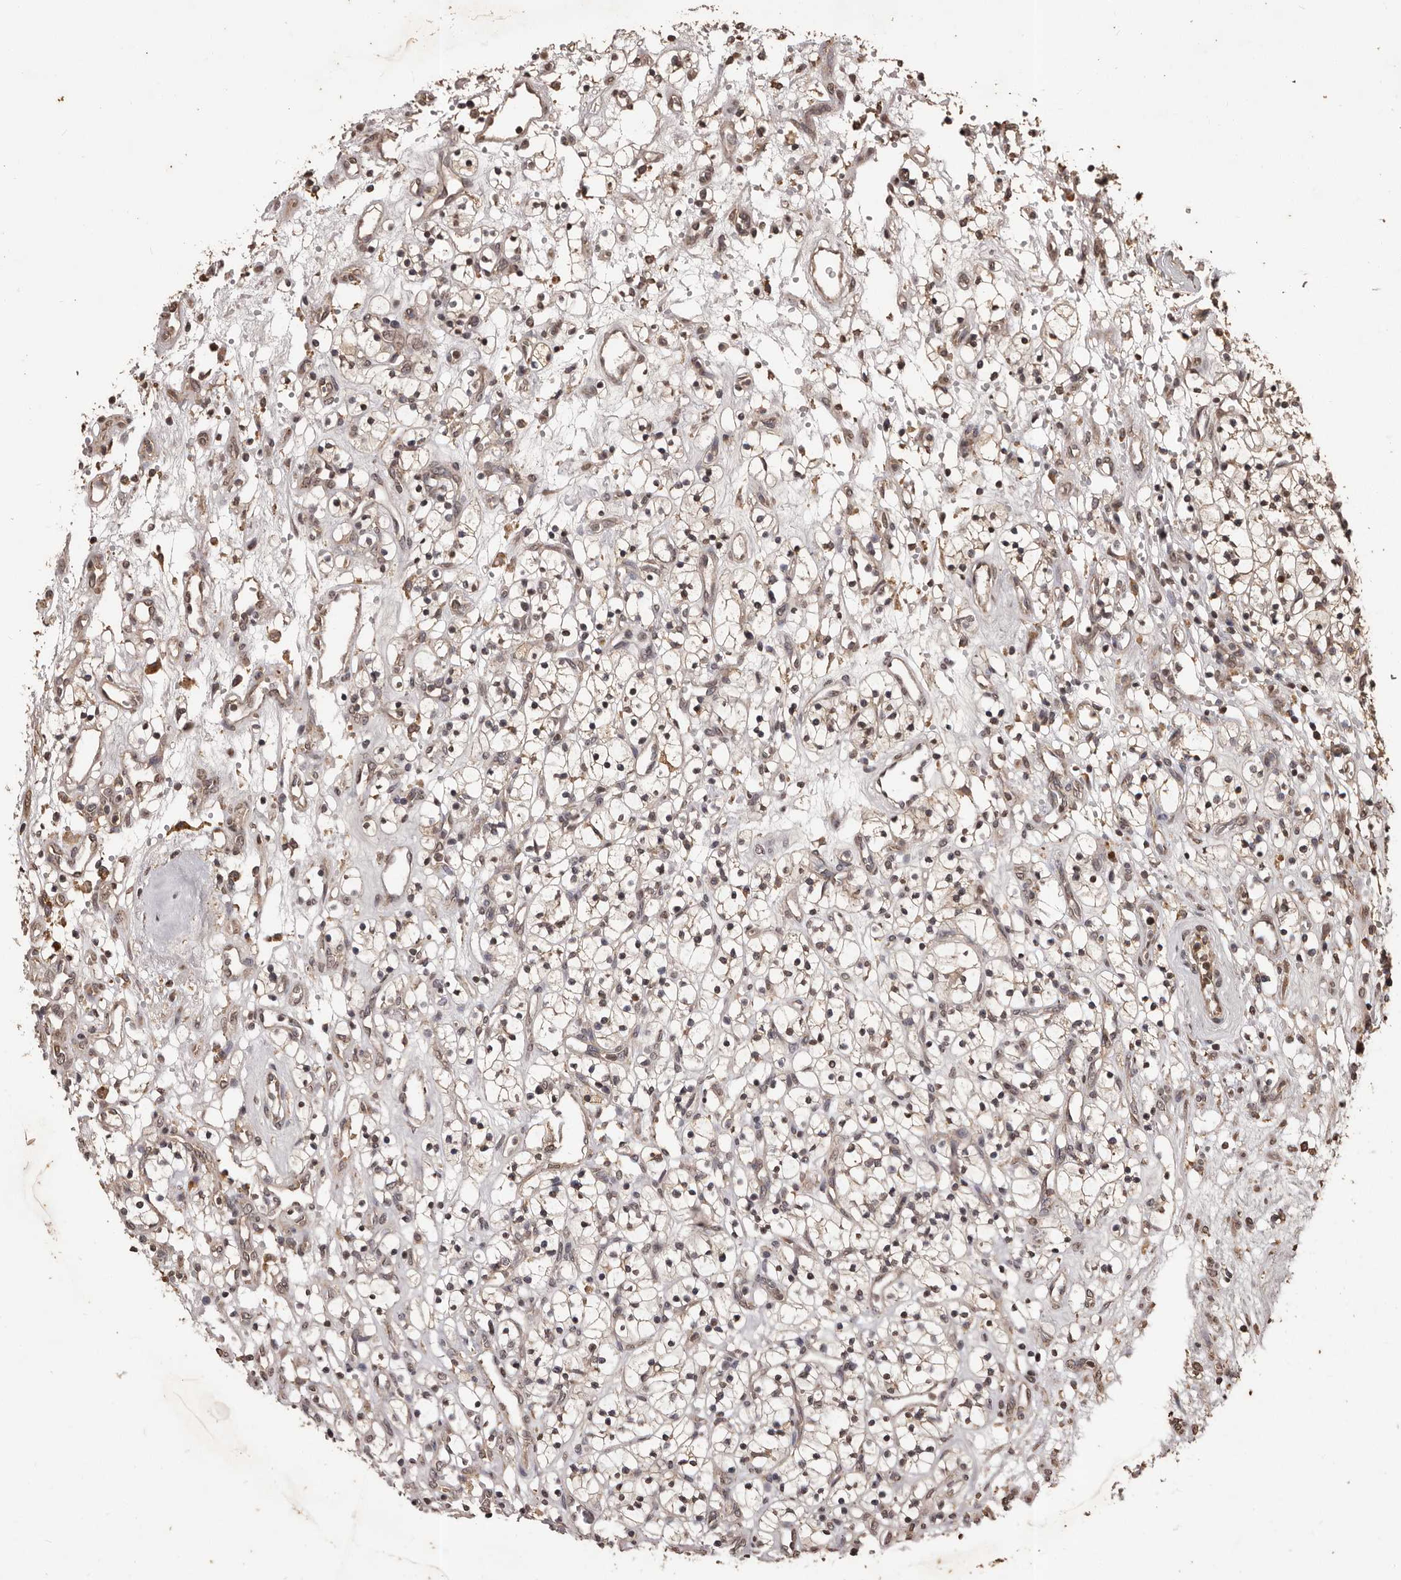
{"staining": {"intensity": "weak", "quantity": ">75%", "location": "cytoplasmic/membranous"}, "tissue": "renal cancer", "cell_type": "Tumor cells", "image_type": "cancer", "snomed": [{"axis": "morphology", "description": "Adenocarcinoma, NOS"}, {"axis": "topography", "description": "Kidney"}], "caption": "Human renal adenocarcinoma stained with a protein marker displays weak staining in tumor cells.", "gene": "NAV1", "patient": {"sex": "female", "age": 57}}